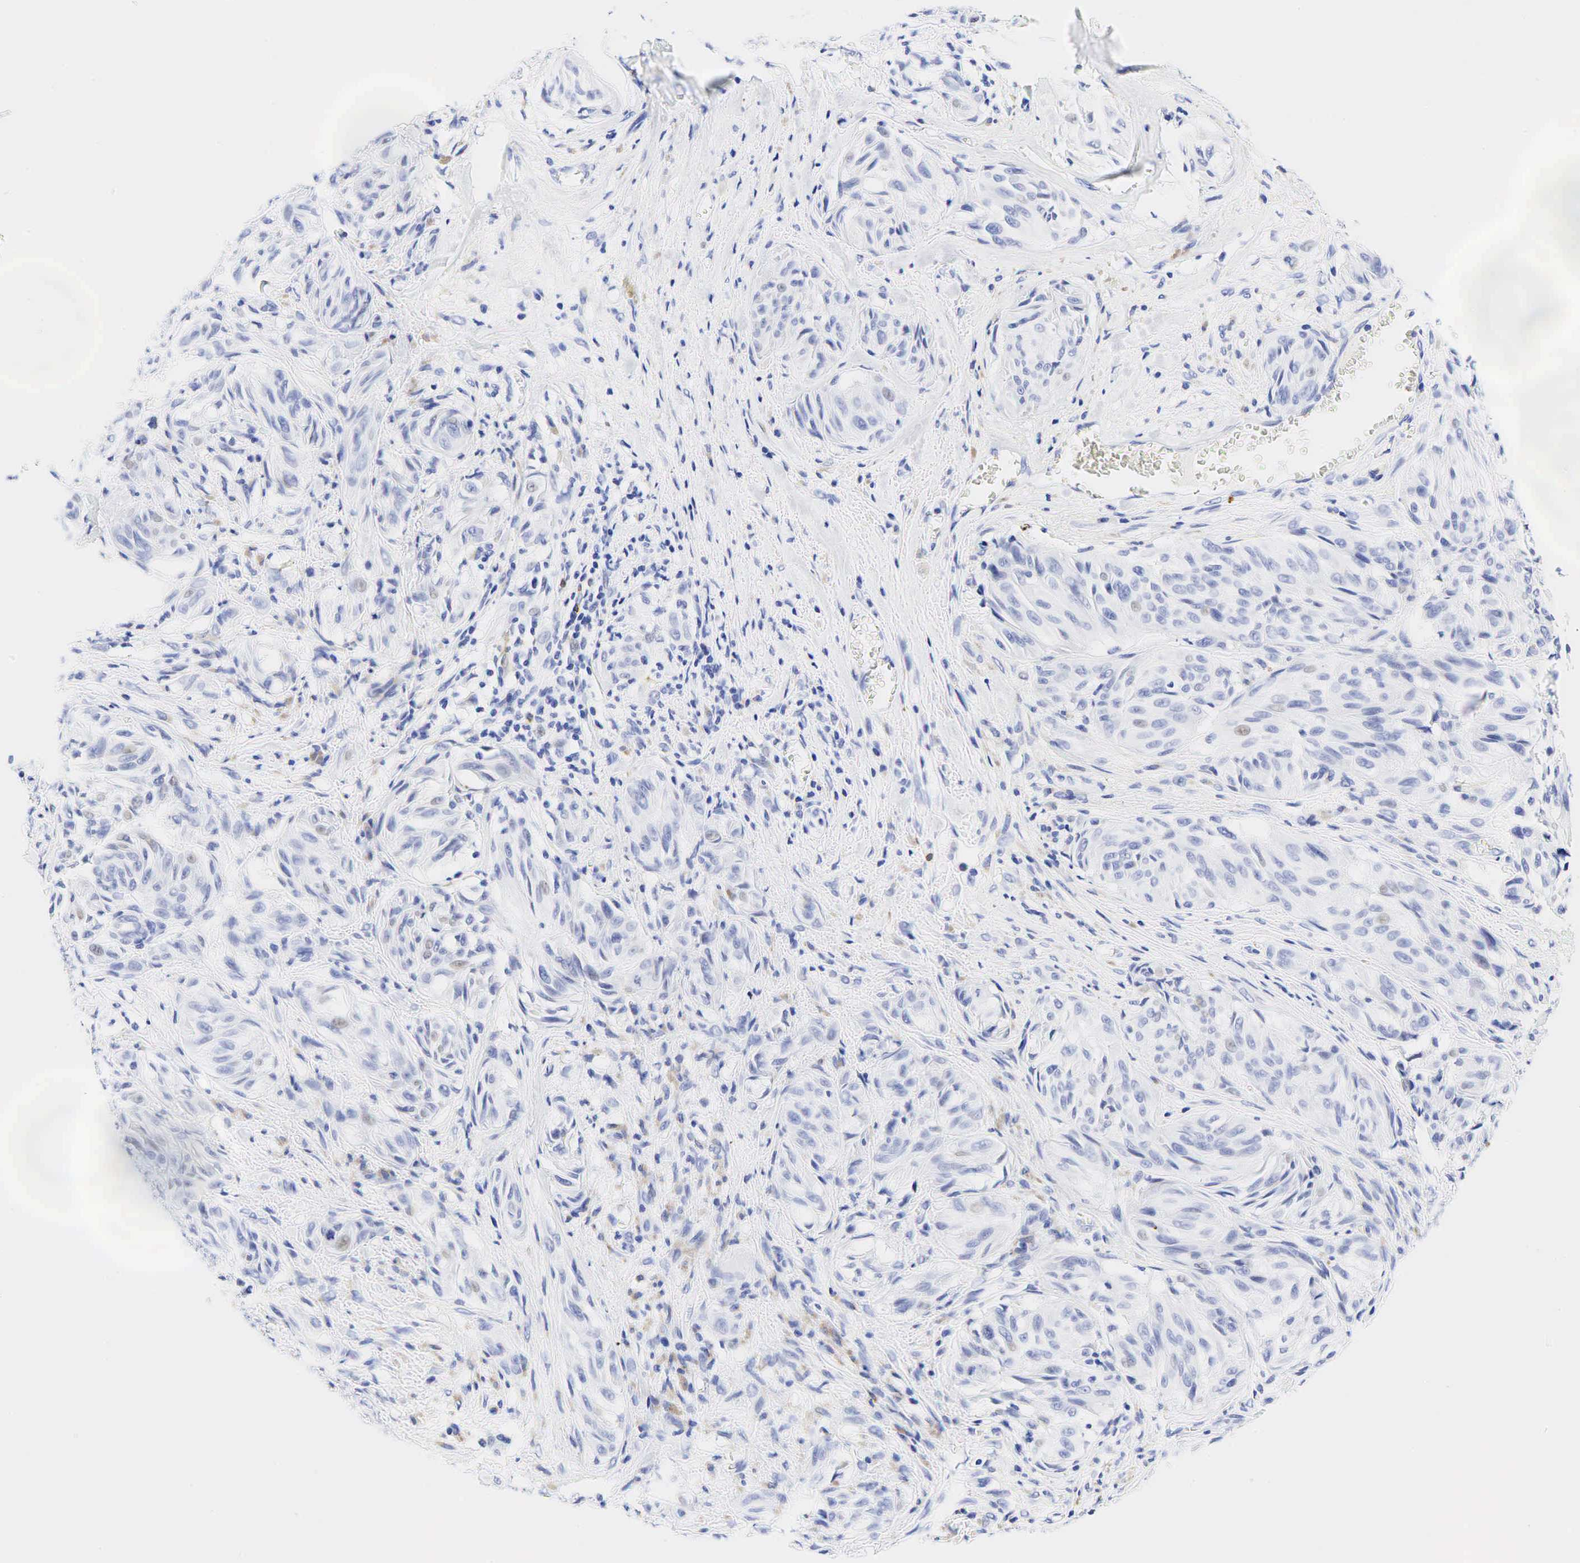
{"staining": {"intensity": "weak", "quantity": "<25%", "location": "nuclear"}, "tissue": "melanoma", "cell_type": "Tumor cells", "image_type": "cancer", "snomed": [{"axis": "morphology", "description": "Malignant melanoma, NOS"}, {"axis": "topography", "description": "Skin"}], "caption": "Immunohistochemical staining of melanoma reveals no significant expression in tumor cells.", "gene": "CD79A", "patient": {"sex": "male", "age": 54}}